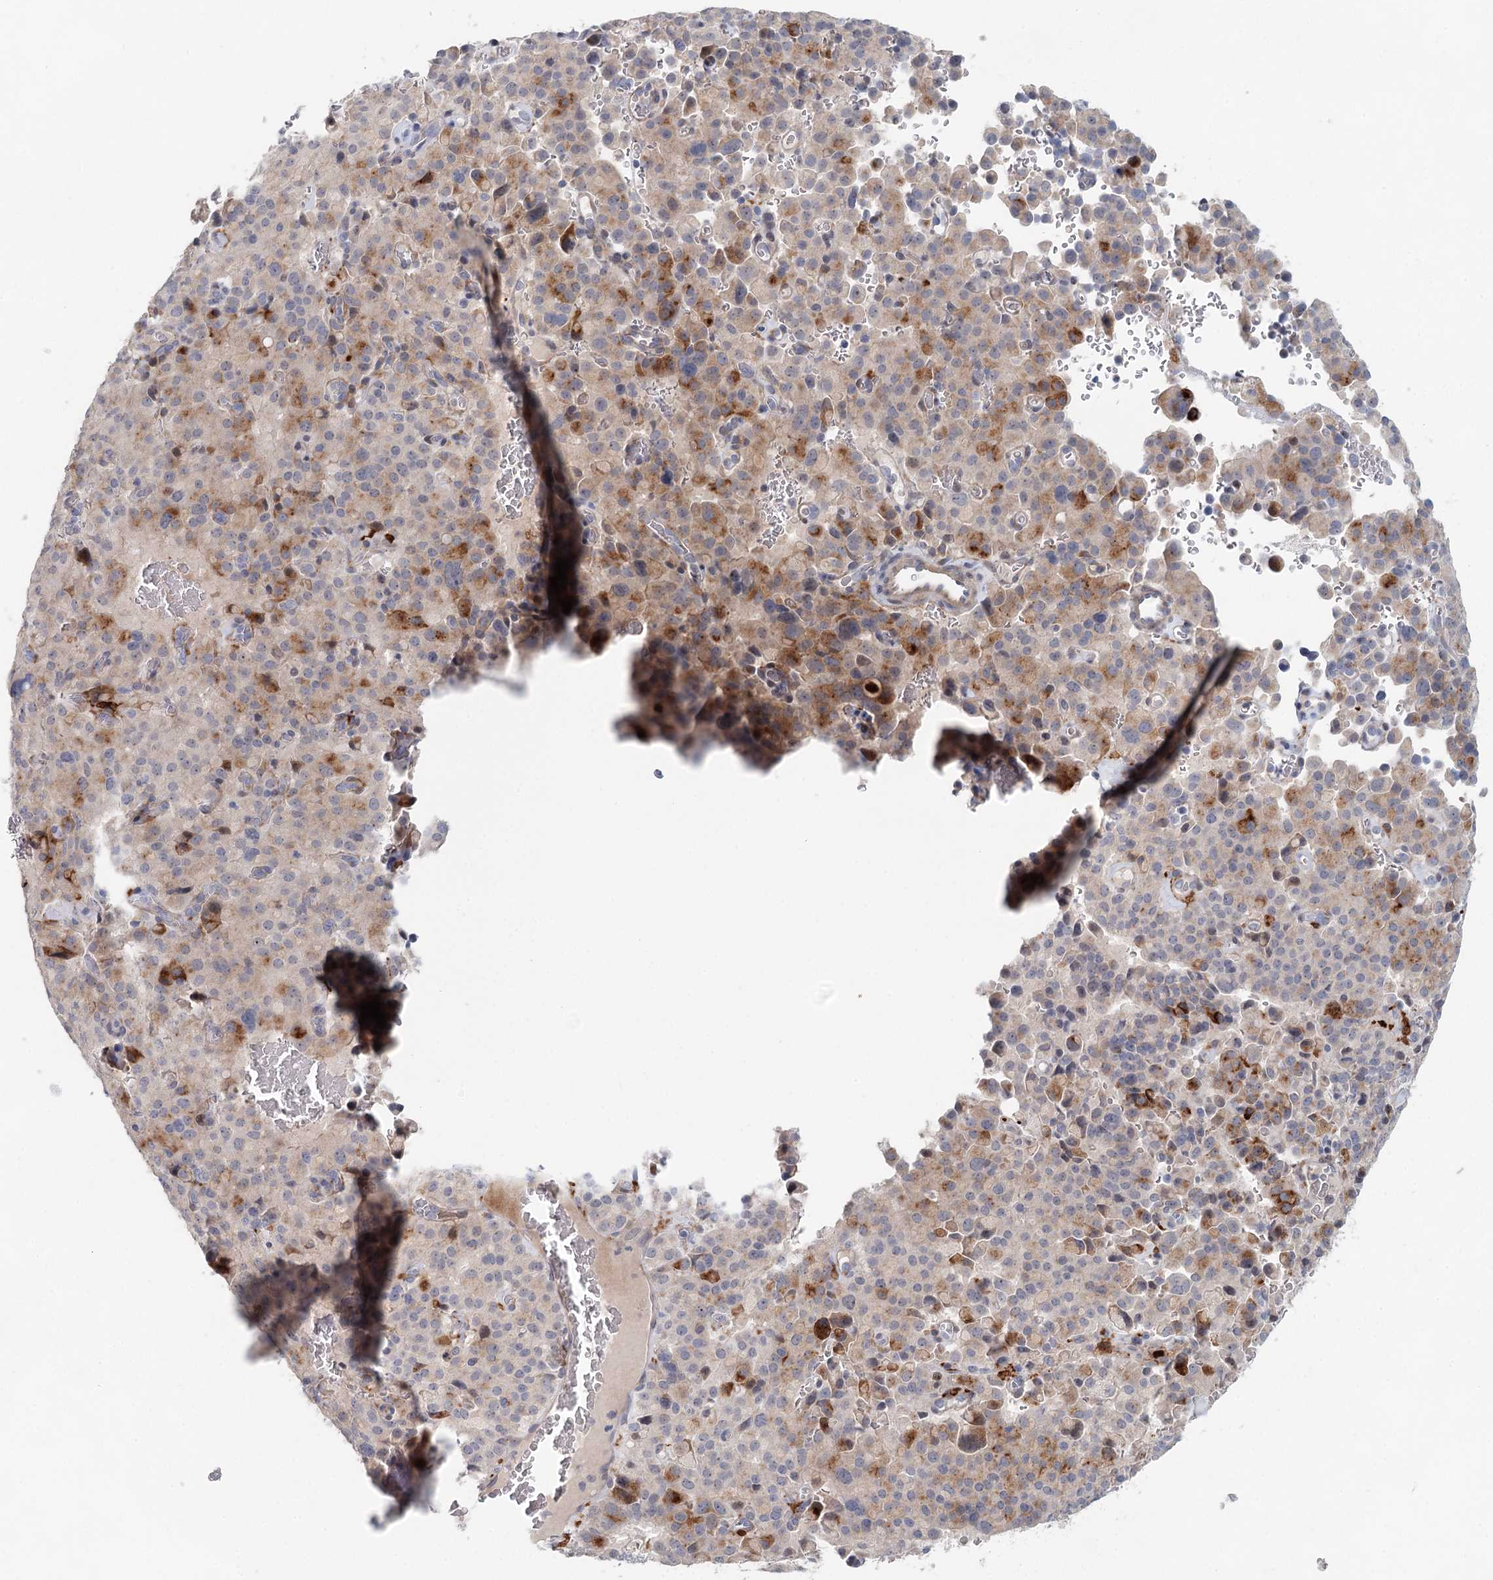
{"staining": {"intensity": "moderate", "quantity": "25%-75%", "location": "cytoplasmic/membranous"}, "tissue": "pancreatic cancer", "cell_type": "Tumor cells", "image_type": "cancer", "snomed": [{"axis": "morphology", "description": "Adenocarcinoma, NOS"}, {"axis": "topography", "description": "Pancreas"}], "caption": "Moderate cytoplasmic/membranous protein staining is seen in approximately 25%-75% of tumor cells in pancreatic cancer (adenocarcinoma). The staining was performed using DAB to visualize the protein expression in brown, while the nuclei were stained in blue with hematoxylin (Magnification: 20x).", "gene": "SLC19A3", "patient": {"sex": "male", "age": 65}}